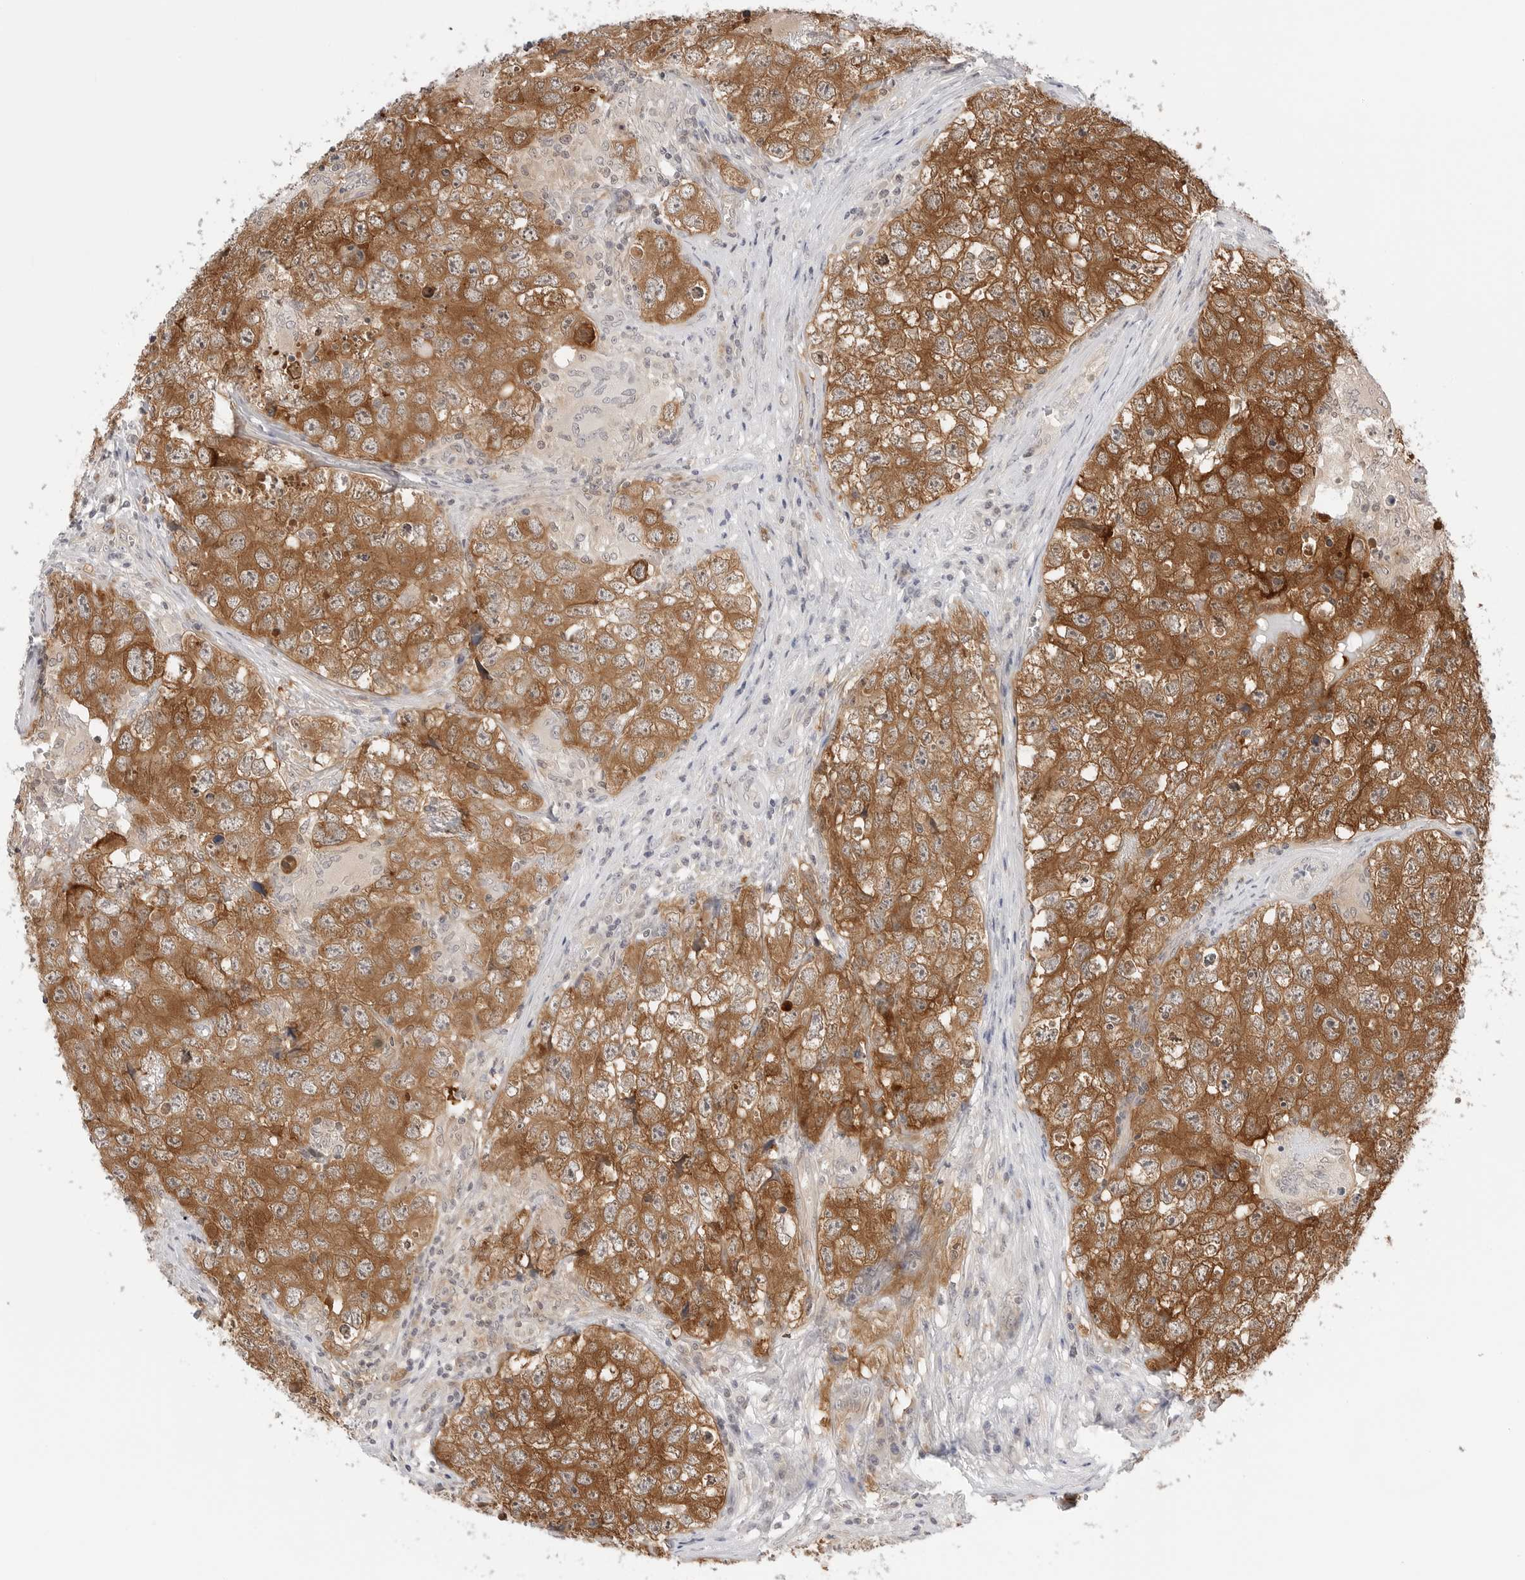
{"staining": {"intensity": "strong", "quantity": ">75%", "location": "cytoplasmic/membranous"}, "tissue": "testis cancer", "cell_type": "Tumor cells", "image_type": "cancer", "snomed": [{"axis": "morphology", "description": "Seminoma, NOS"}, {"axis": "morphology", "description": "Carcinoma, Embryonal, NOS"}, {"axis": "topography", "description": "Testis"}], "caption": "Testis cancer (embryonal carcinoma) stained with a brown dye displays strong cytoplasmic/membranous positive expression in approximately >75% of tumor cells.", "gene": "NUDC", "patient": {"sex": "male", "age": 43}}